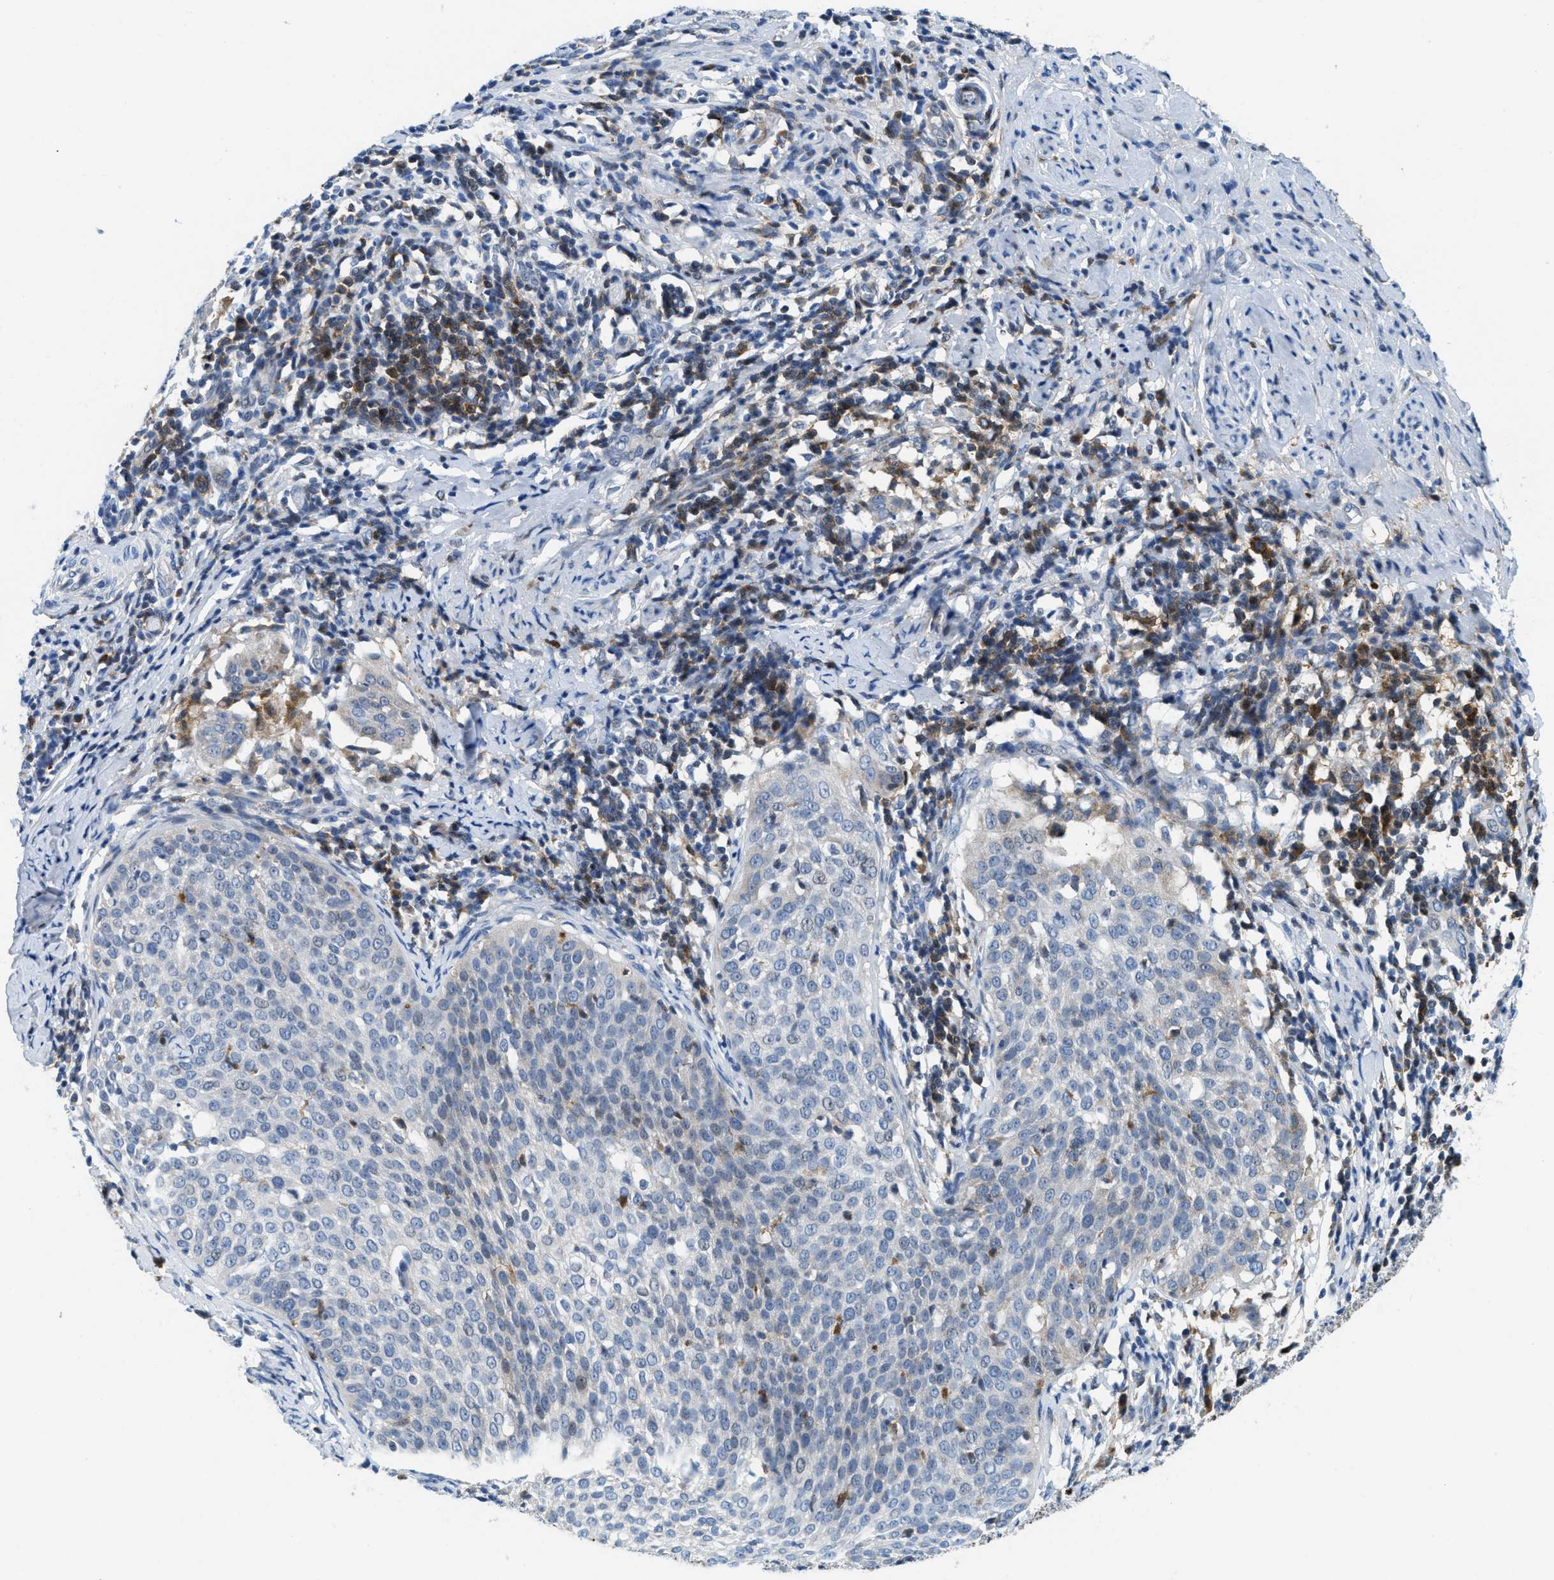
{"staining": {"intensity": "weak", "quantity": "<25%", "location": "cytoplasmic/membranous"}, "tissue": "cervical cancer", "cell_type": "Tumor cells", "image_type": "cancer", "snomed": [{"axis": "morphology", "description": "Squamous cell carcinoma, NOS"}, {"axis": "topography", "description": "Cervix"}], "caption": "There is no significant staining in tumor cells of cervical squamous cell carcinoma.", "gene": "CFB", "patient": {"sex": "female", "age": 51}}